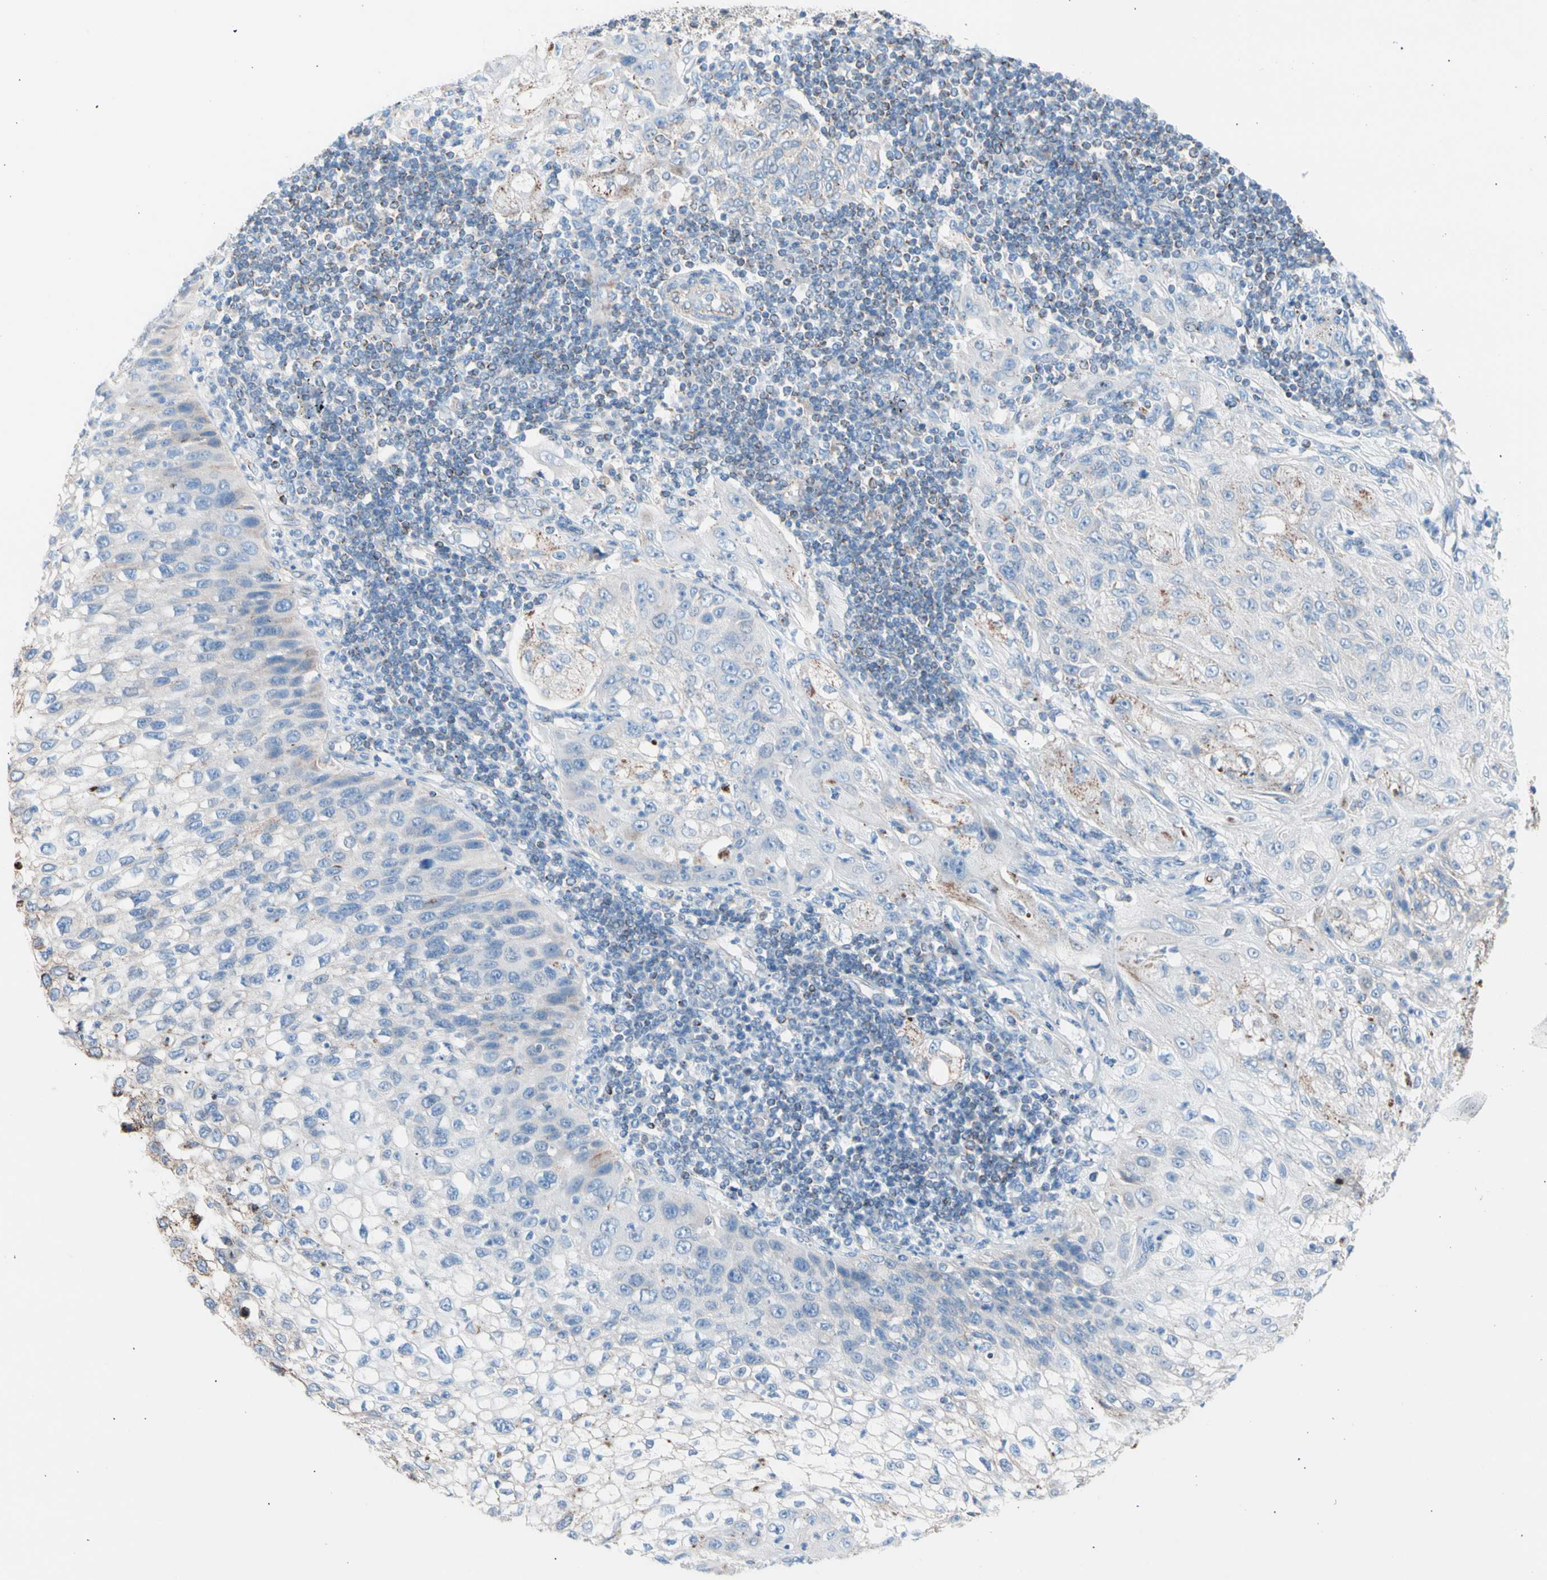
{"staining": {"intensity": "moderate", "quantity": "<25%", "location": "cytoplasmic/membranous"}, "tissue": "lung cancer", "cell_type": "Tumor cells", "image_type": "cancer", "snomed": [{"axis": "morphology", "description": "Inflammation, NOS"}, {"axis": "morphology", "description": "Squamous cell carcinoma, NOS"}, {"axis": "topography", "description": "Lymph node"}, {"axis": "topography", "description": "Soft tissue"}, {"axis": "topography", "description": "Lung"}], "caption": "Moderate cytoplasmic/membranous protein positivity is identified in approximately <25% of tumor cells in squamous cell carcinoma (lung).", "gene": "HK1", "patient": {"sex": "male", "age": 66}}